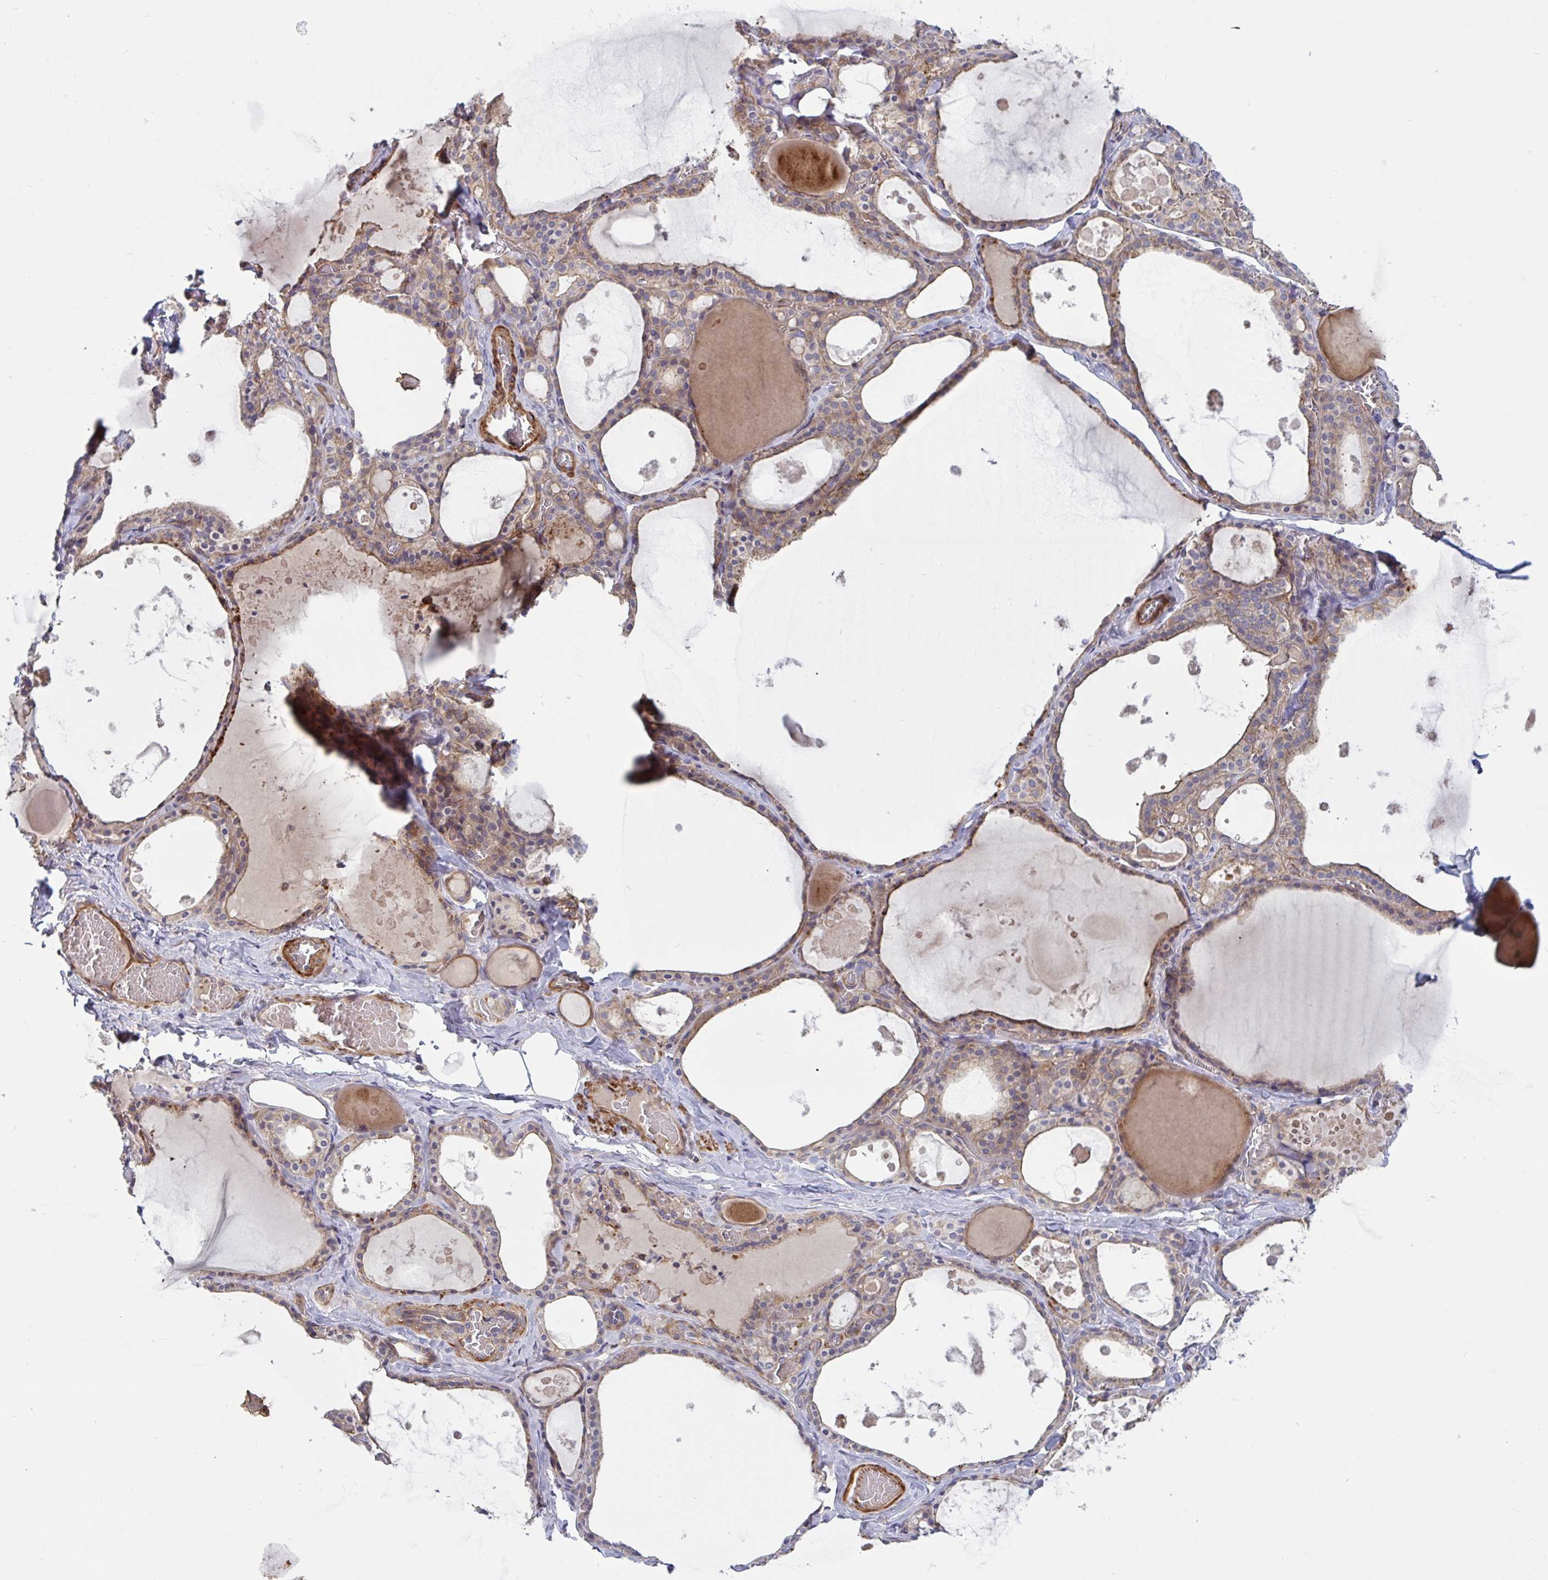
{"staining": {"intensity": "weak", "quantity": ">75%", "location": "cytoplasmic/membranous"}, "tissue": "thyroid gland", "cell_type": "Glandular cells", "image_type": "normal", "snomed": [{"axis": "morphology", "description": "Normal tissue, NOS"}, {"axis": "topography", "description": "Thyroid gland"}], "caption": "There is low levels of weak cytoplasmic/membranous staining in glandular cells of benign thyroid gland, as demonstrated by immunohistochemical staining (brown color).", "gene": "TANK", "patient": {"sex": "male", "age": 56}}